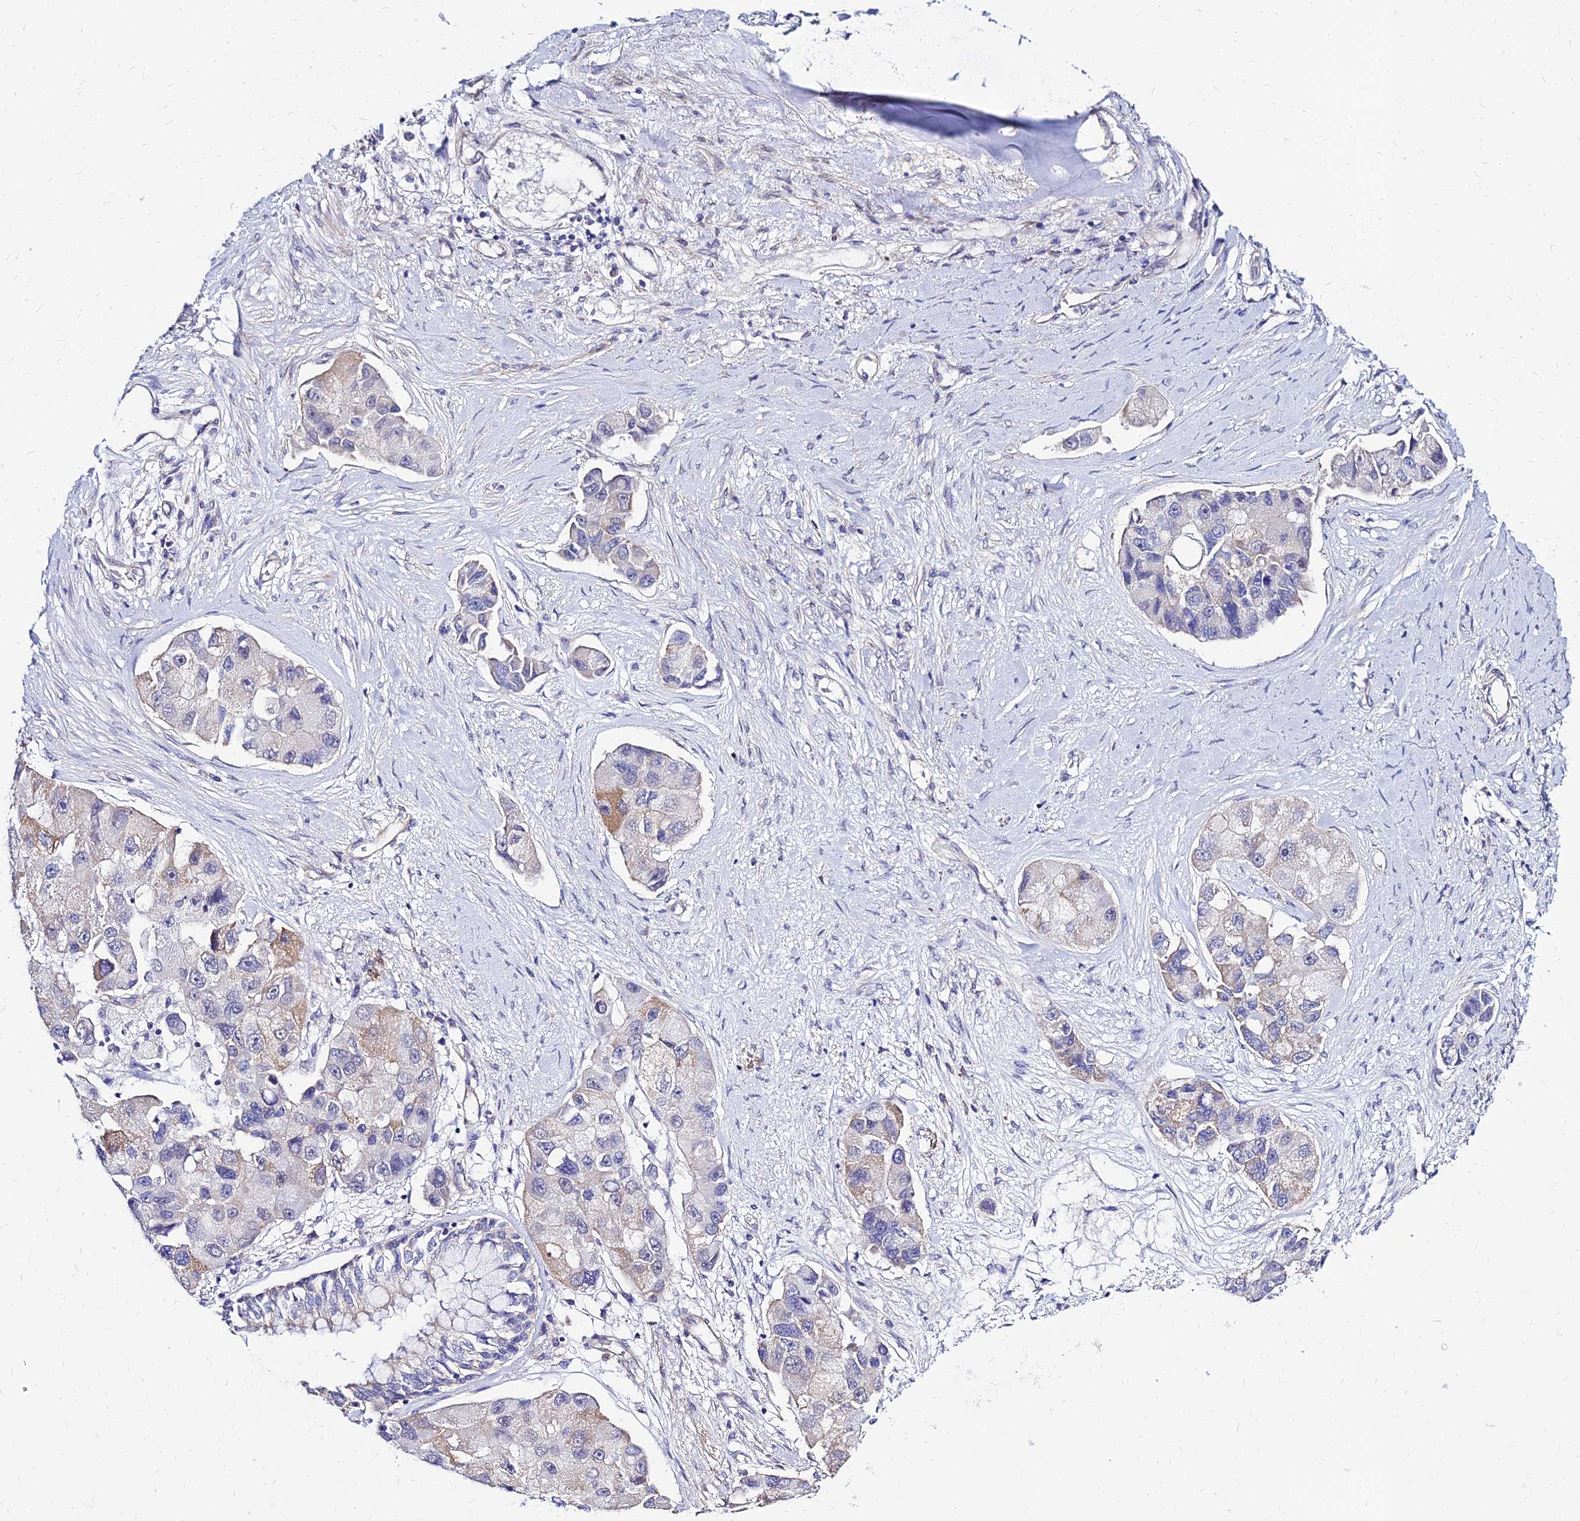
{"staining": {"intensity": "weak", "quantity": "<25%", "location": "cytoplasmic/membranous"}, "tissue": "lung cancer", "cell_type": "Tumor cells", "image_type": "cancer", "snomed": [{"axis": "morphology", "description": "Adenocarcinoma, NOS"}, {"axis": "topography", "description": "Lung"}], "caption": "Immunohistochemistry of adenocarcinoma (lung) displays no staining in tumor cells.", "gene": "YEATS2", "patient": {"sex": "female", "age": 54}}